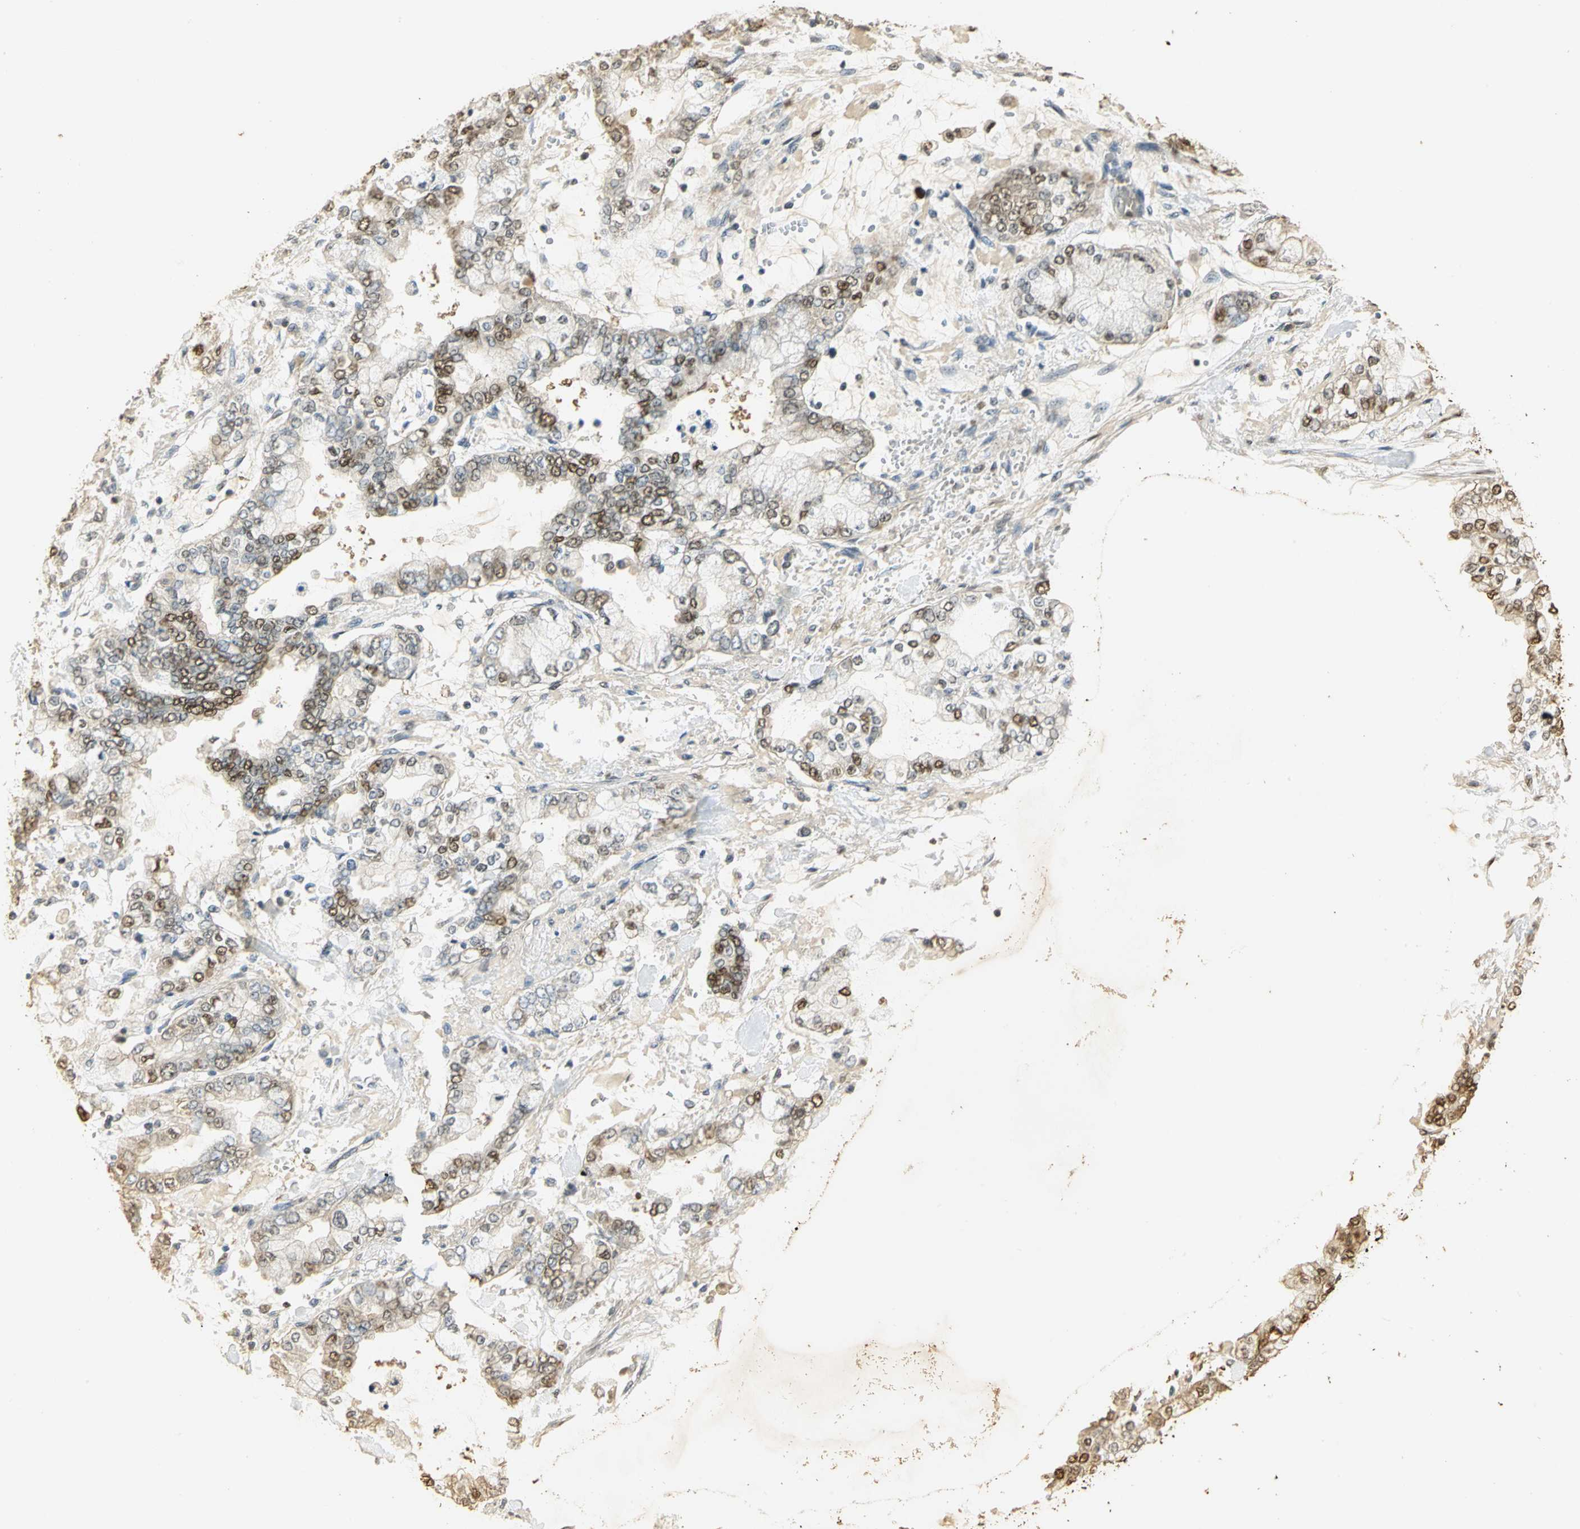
{"staining": {"intensity": "weak", "quantity": "25%-75%", "location": "cytoplasmic/membranous"}, "tissue": "stomach cancer", "cell_type": "Tumor cells", "image_type": "cancer", "snomed": [{"axis": "morphology", "description": "Normal tissue, NOS"}, {"axis": "morphology", "description": "Adenocarcinoma, NOS"}, {"axis": "topography", "description": "Stomach, upper"}, {"axis": "topography", "description": "Stomach"}], "caption": "Stomach adenocarcinoma tissue reveals weak cytoplasmic/membranous positivity in about 25%-75% of tumor cells, visualized by immunohistochemistry.", "gene": "GAPDH", "patient": {"sex": "male", "age": 76}}